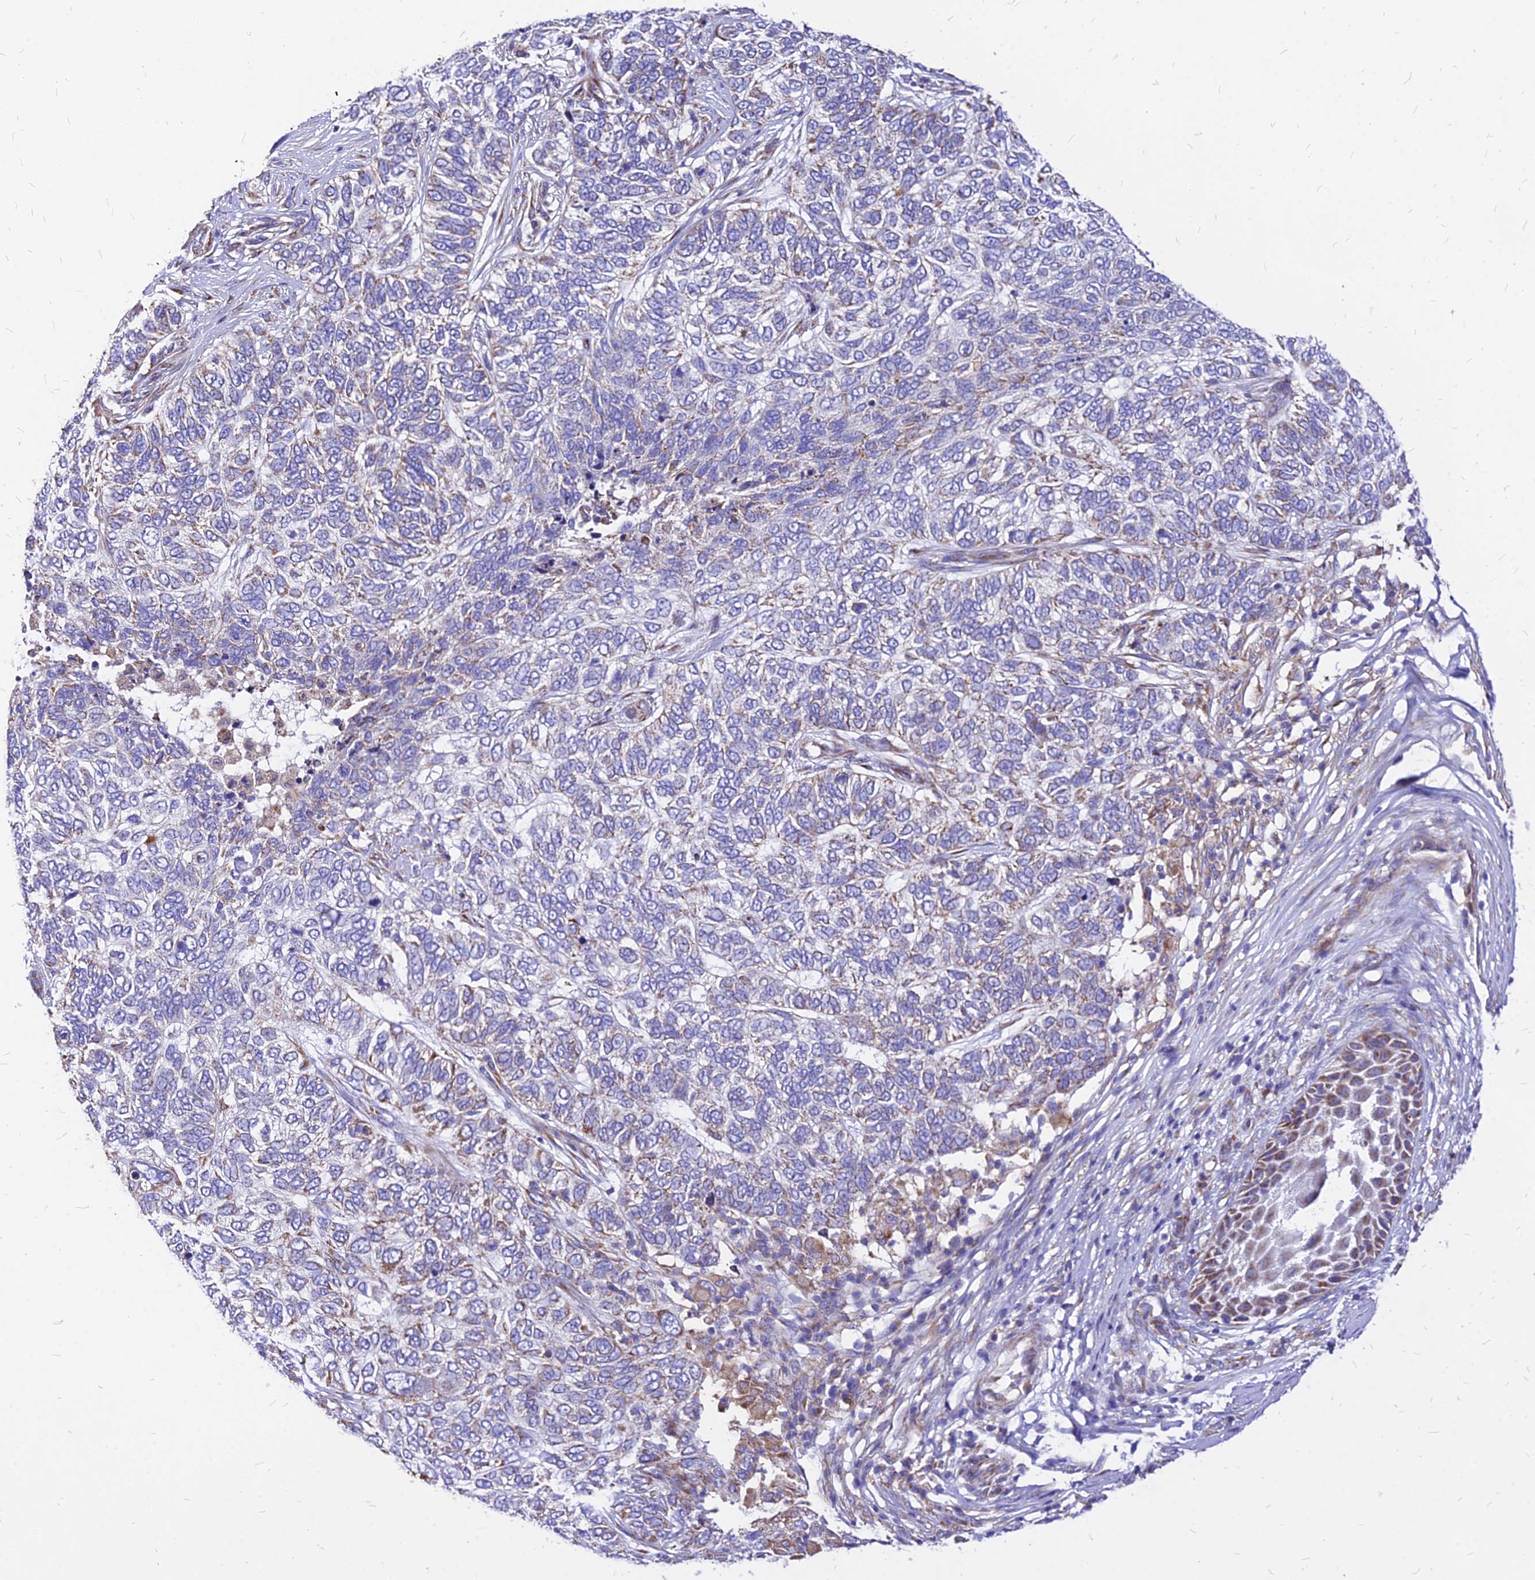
{"staining": {"intensity": "weak", "quantity": "<25%", "location": "cytoplasmic/membranous"}, "tissue": "skin cancer", "cell_type": "Tumor cells", "image_type": "cancer", "snomed": [{"axis": "morphology", "description": "Basal cell carcinoma"}, {"axis": "topography", "description": "Skin"}], "caption": "Skin cancer was stained to show a protein in brown. There is no significant expression in tumor cells.", "gene": "MRPL3", "patient": {"sex": "female", "age": 65}}